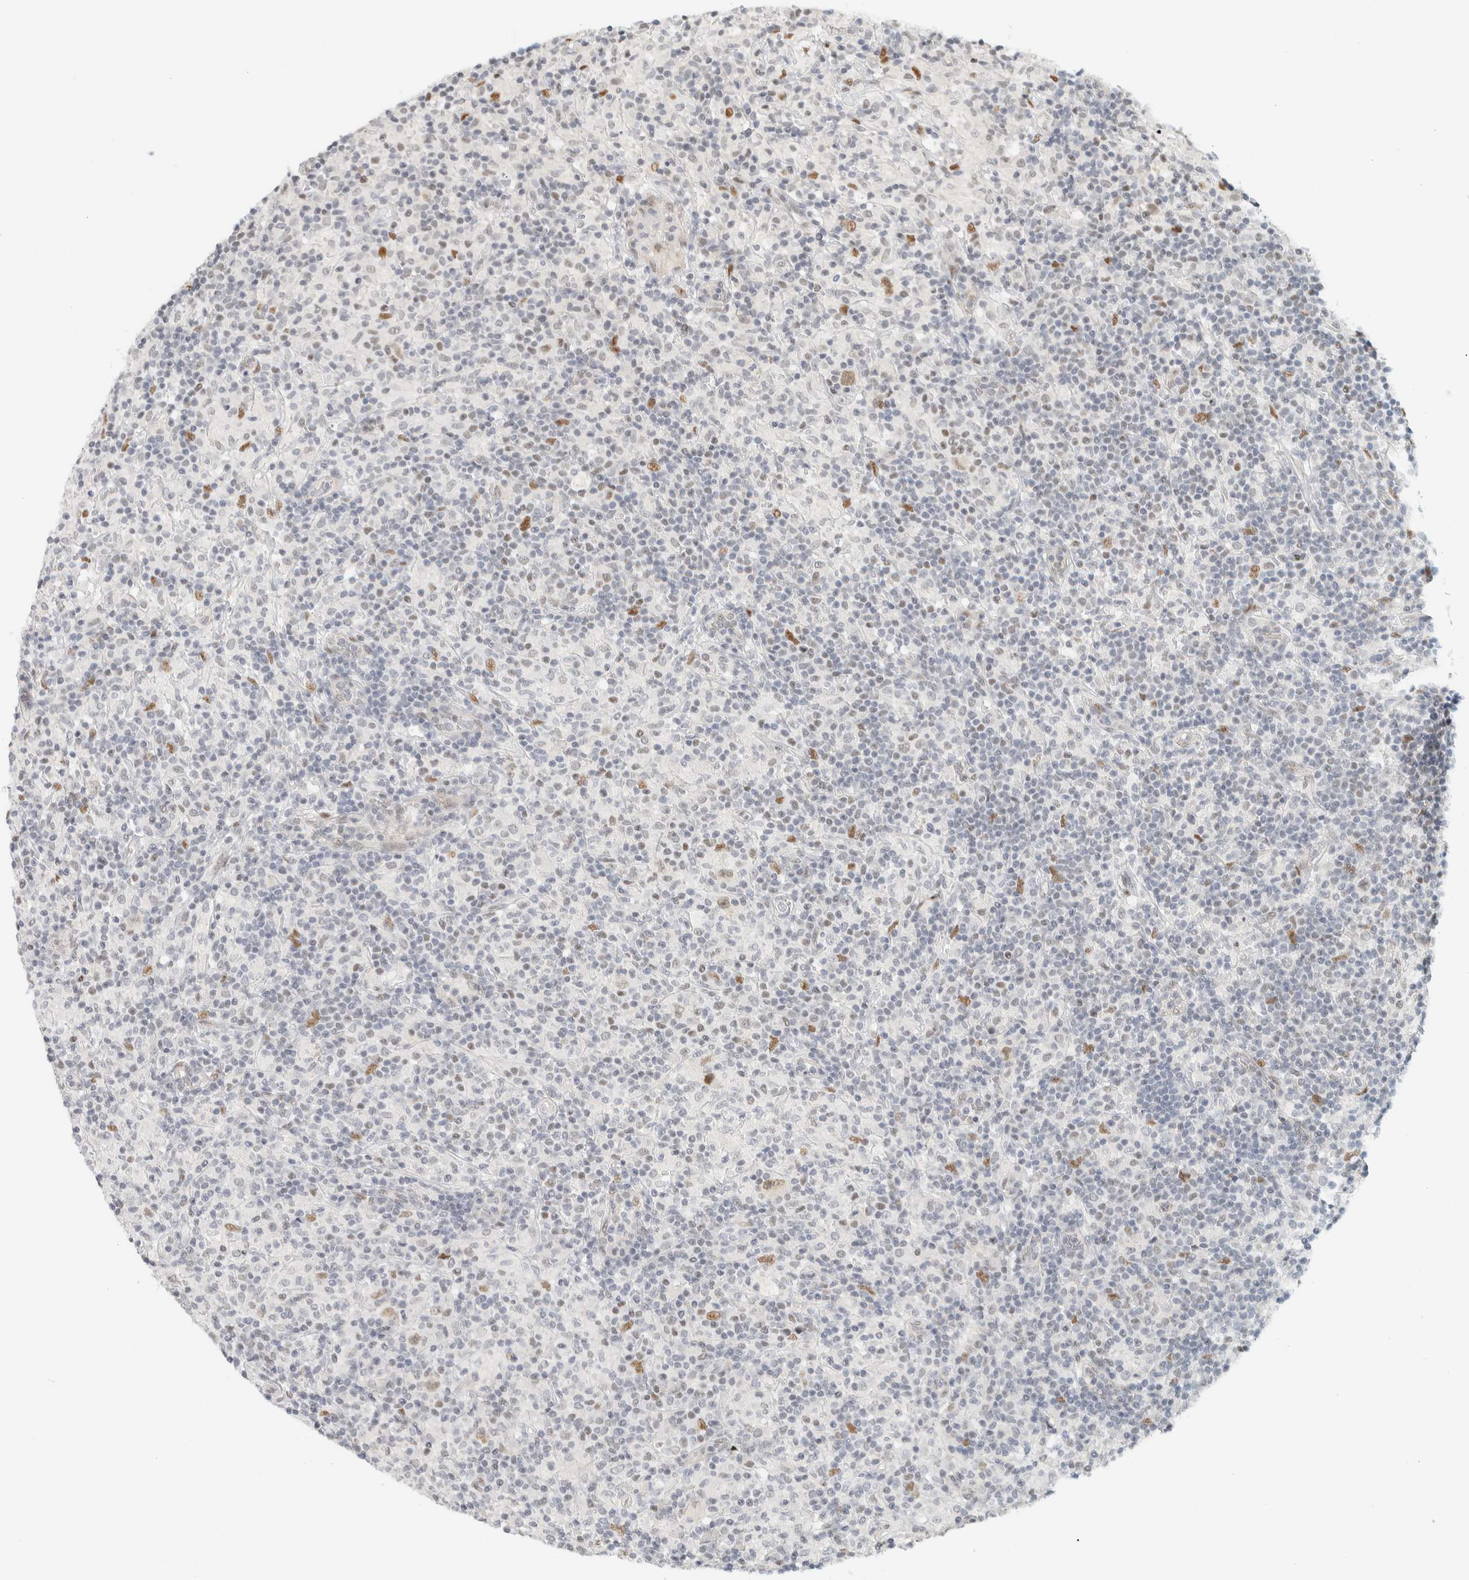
{"staining": {"intensity": "moderate", "quantity": ">75%", "location": "nuclear"}, "tissue": "lymphoma", "cell_type": "Tumor cells", "image_type": "cancer", "snomed": [{"axis": "morphology", "description": "Hodgkin's disease, NOS"}, {"axis": "topography", "description": "Lymph node"}], "caption": "High-power microscopy captured an IHC histopathology image of Hodgkin's disease, revealing moderate nuclear expression in about >75% of tumor cells. Using DAB (3,3'-diaminobenzidine) (brown) and hematoxylin (blue) stains, captured at high magnification using brightfield microscopy.", "gene": "ZNF683", "patient": {"sex": "male", "age": 70}}